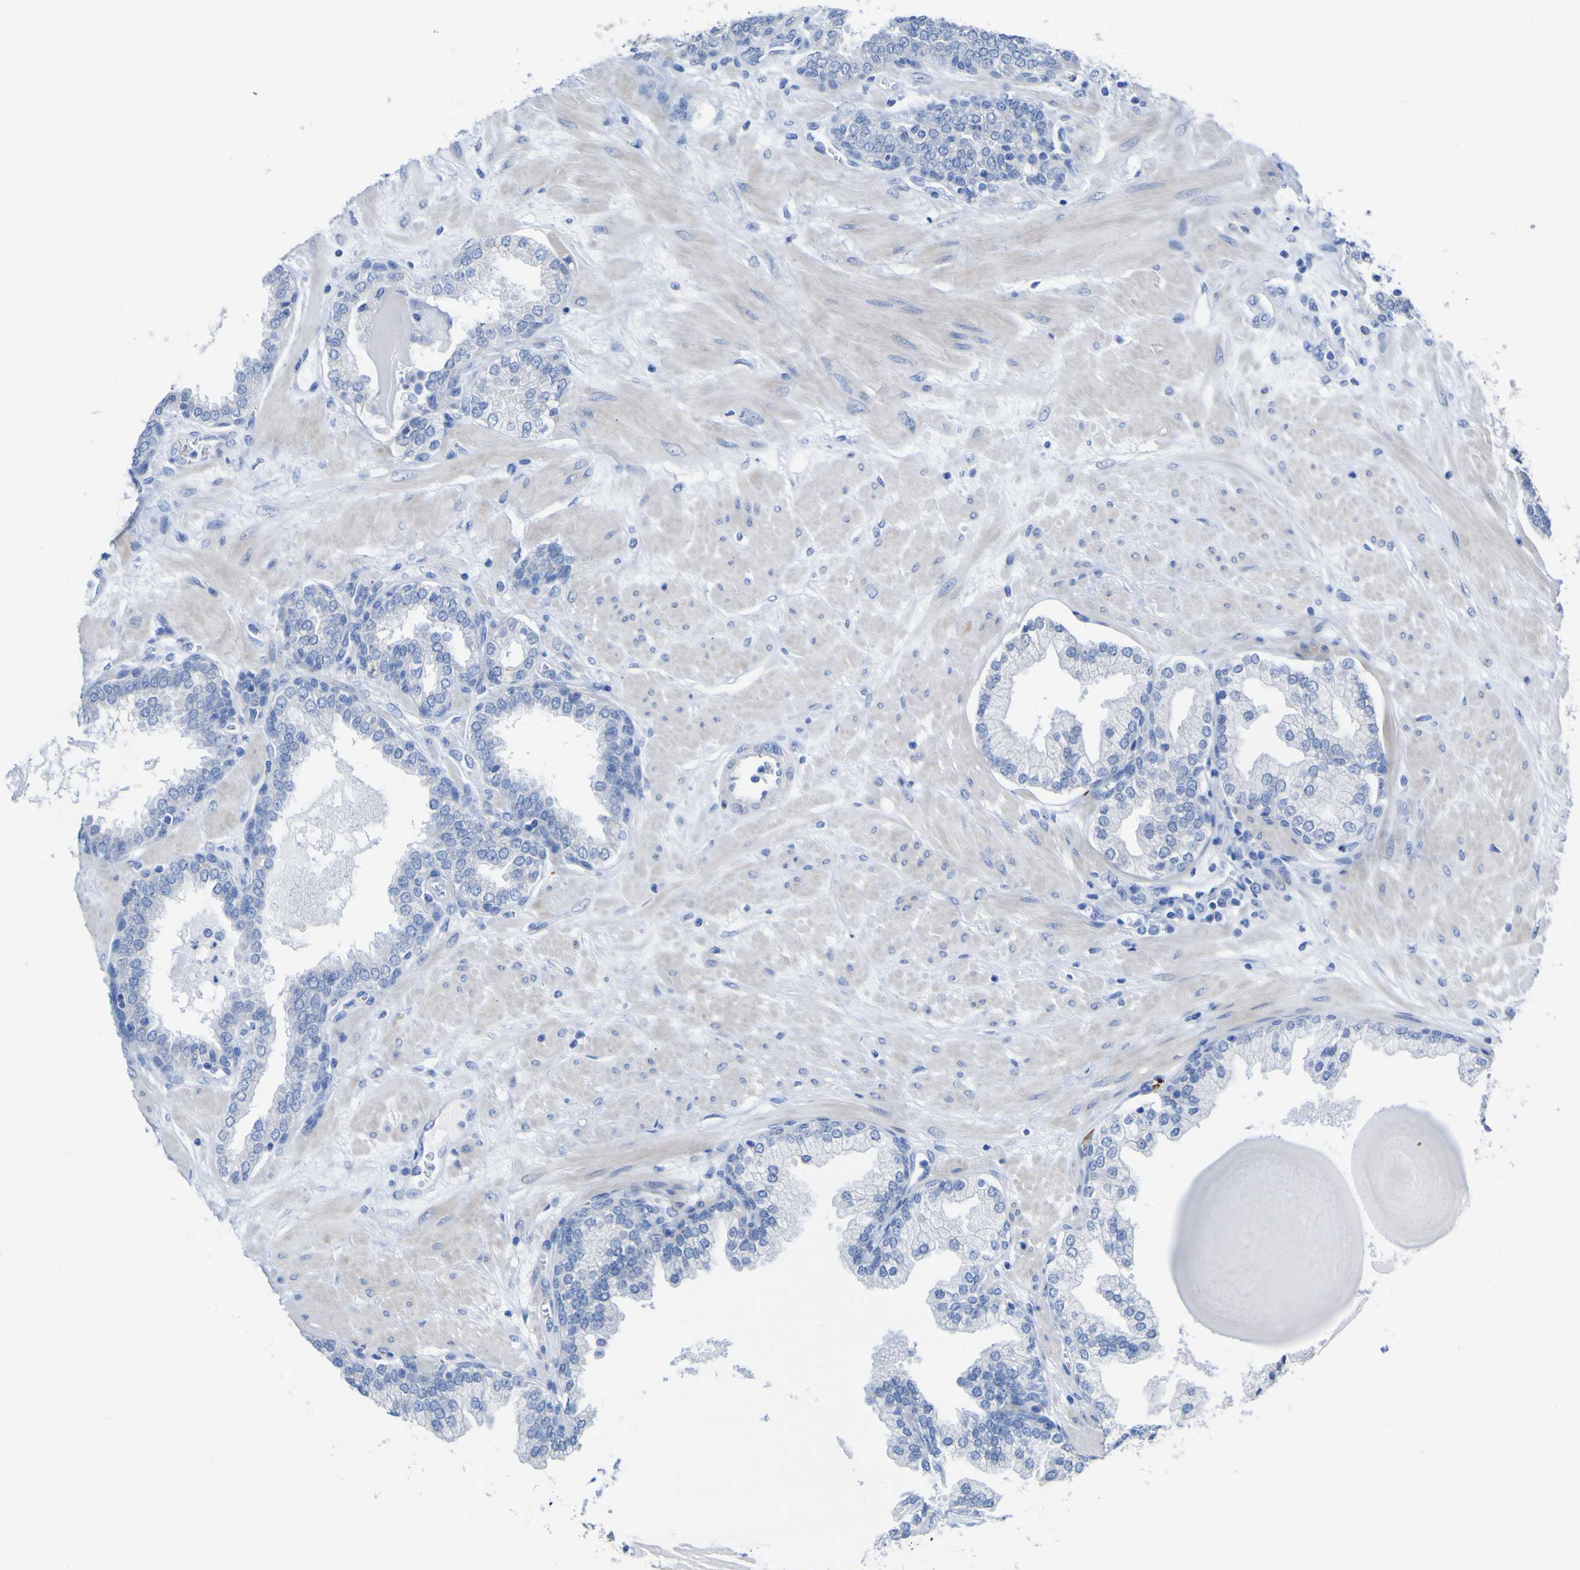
{"staining": {"intensity": "negative", "quantity": "none", "location": "none"}, "tissue": "prostate", "cell_type": "Glandular cells", "image_type": "normal", "snomed": [{"axis": "morphology", "description": "Normal tissue, NOS"}, {"axis": "topography", "description": "Prostate"}], "caption": "This micrograph is of unremarkable prostate stained with immunohistochemistry (IHC) to label a protein in brown with the nuclei are counter-stained blue. There is no staining in glandular cells.", "gene": "GCM1", "patient": {"sex": "male", "age": 51}}